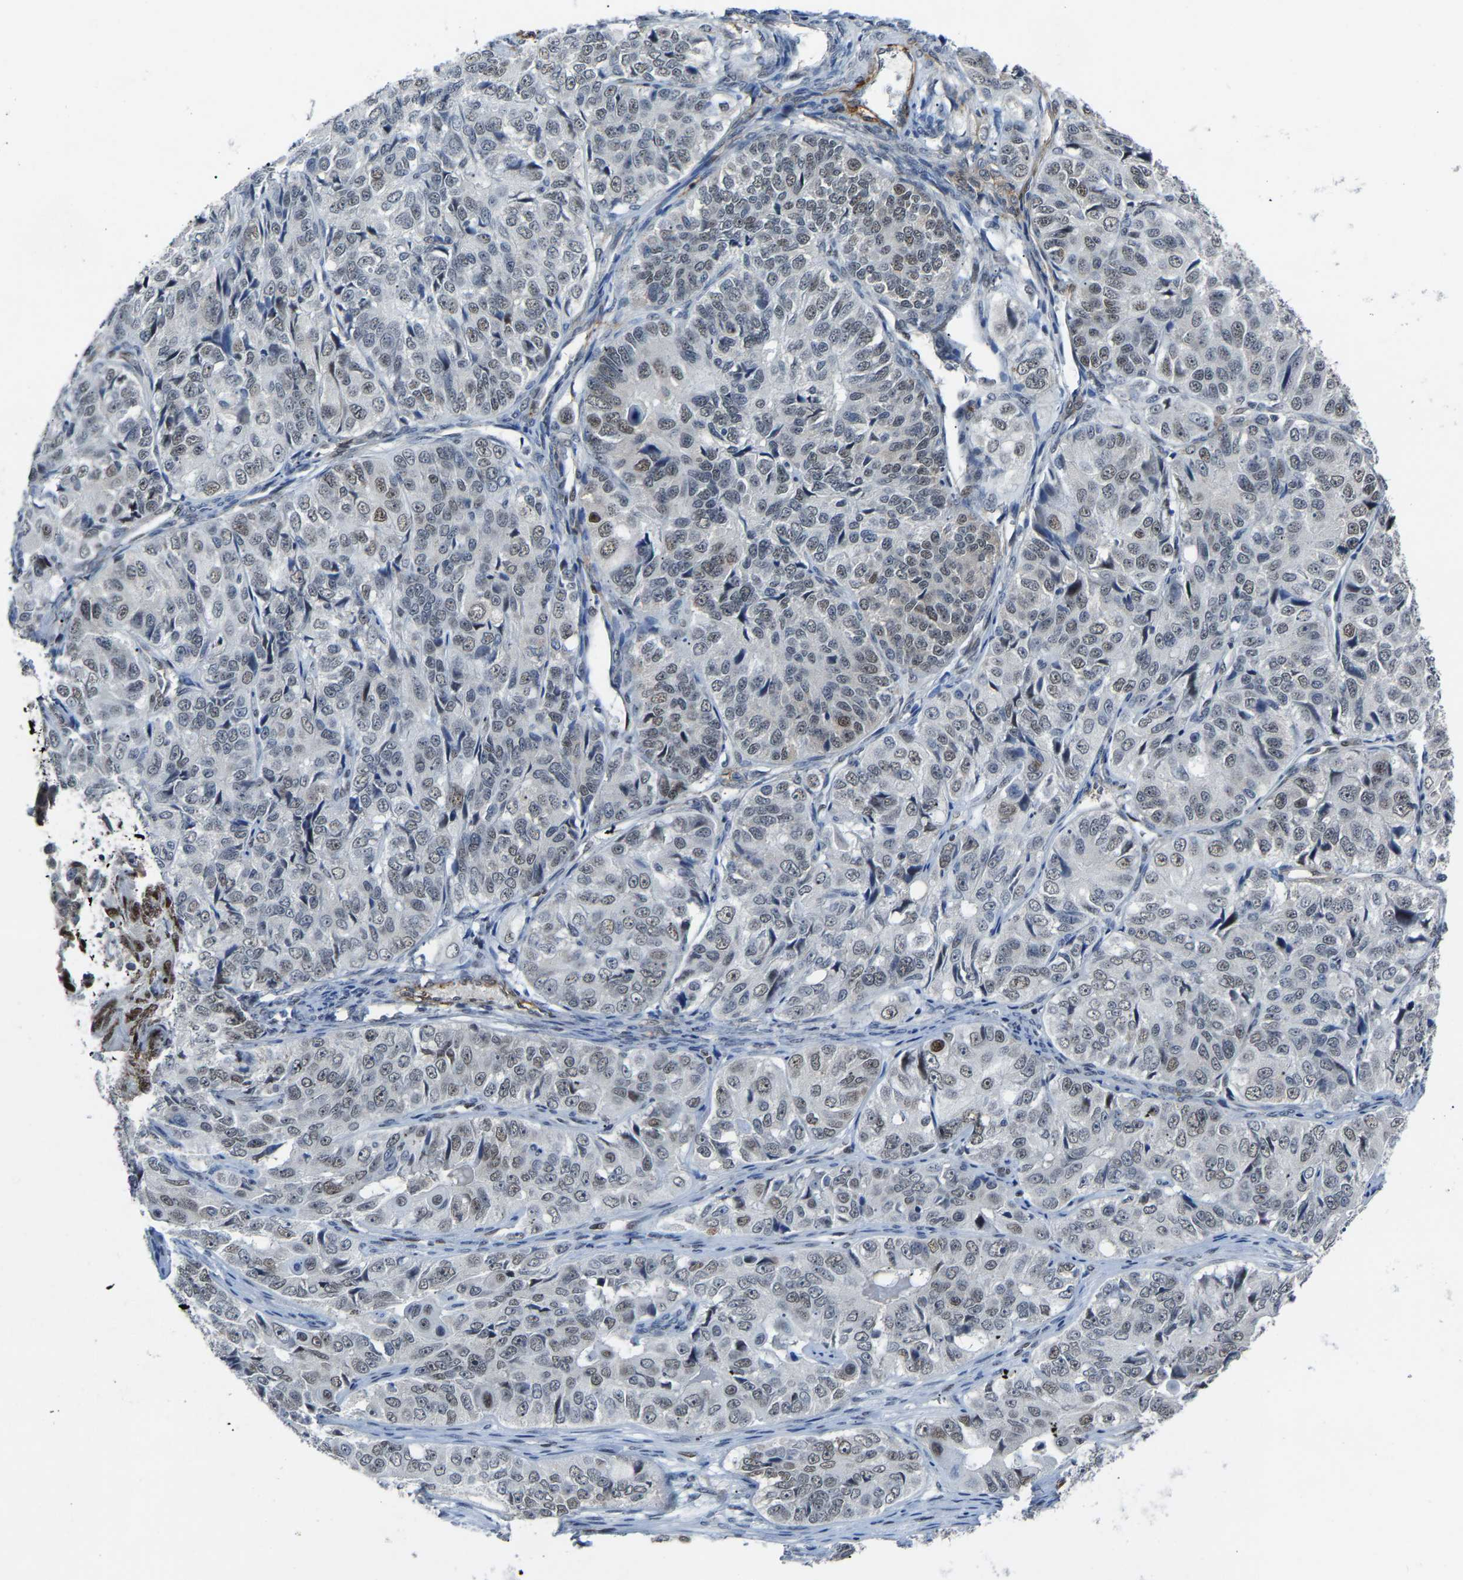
{"staining": {"intensity": "weak", "quantity": "25%-75%", "location": "nuclear"}, "tissue": "ovarian cancer", "cell_type": "Tumor cells", "image_type": "cancer", "snomed": [{"axis": "morphology", "description": "Carcinoma, endometroid"}, {"axis": "topography", "description": "Ovary"}], "caption": "This image exhibits endometroid carcinoma (ovarian) stained with immunohistochemistry to label a protein in brown. The nuclear of tumor cells show weak positivity for the protein. Nuclei are counter-stained blue.", "gene": "DDX5", "patient": {"sex": "female", "age": 51}}